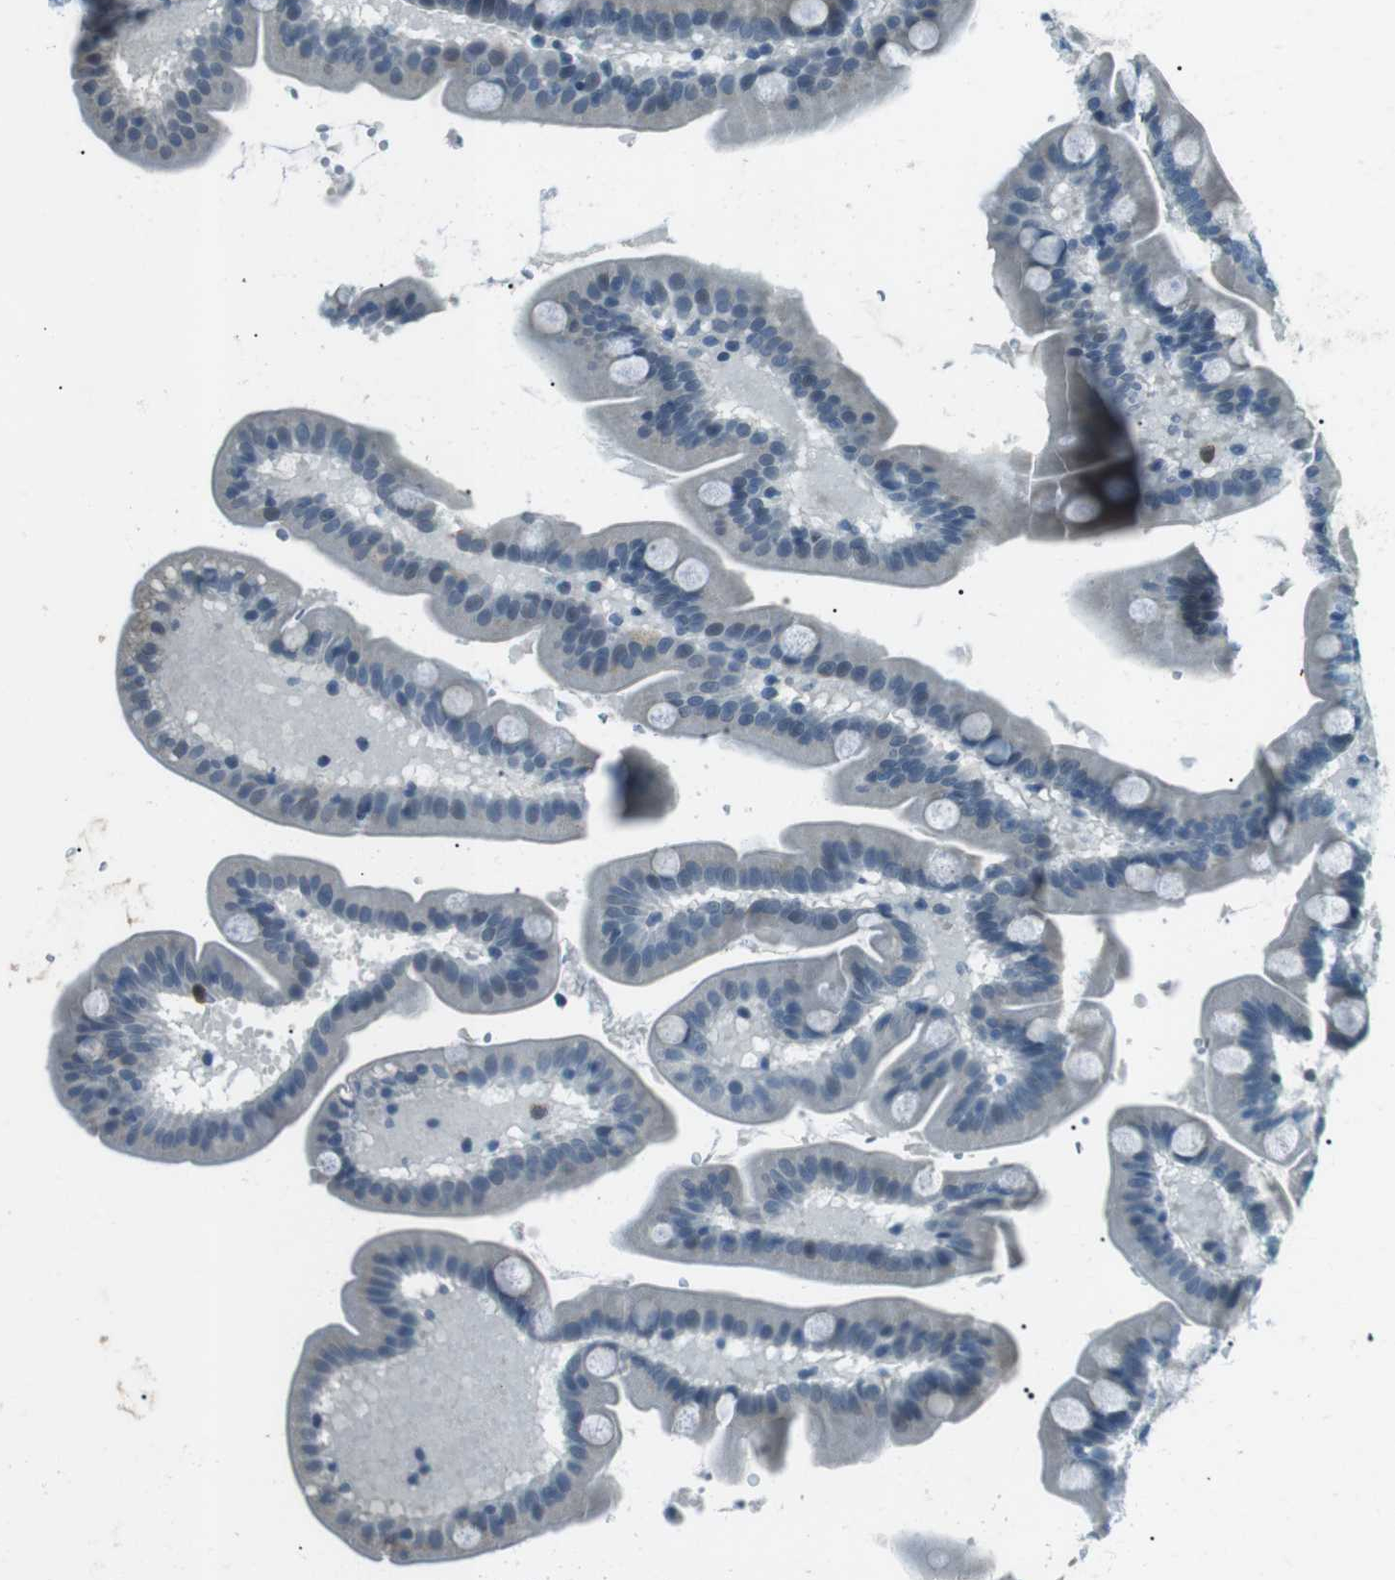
{"staining": {"intensity": "negative", "quantity": "none", "location": "none"}, "tissue": "duodenum", "cell_type": "Glandular cells", "image_type": "normal", "snomed": [{"axis": "morphology", "description": "Normal tissue, NOS"}, {"axis": "topography", "description": "Duodenum"}], "caption": "Micrograph shows no significant protein expression in glandular cells of unremarkable duodenum.", "gene": "ENSG00000289724", "patient": {"sex": "male", "age": 54}}